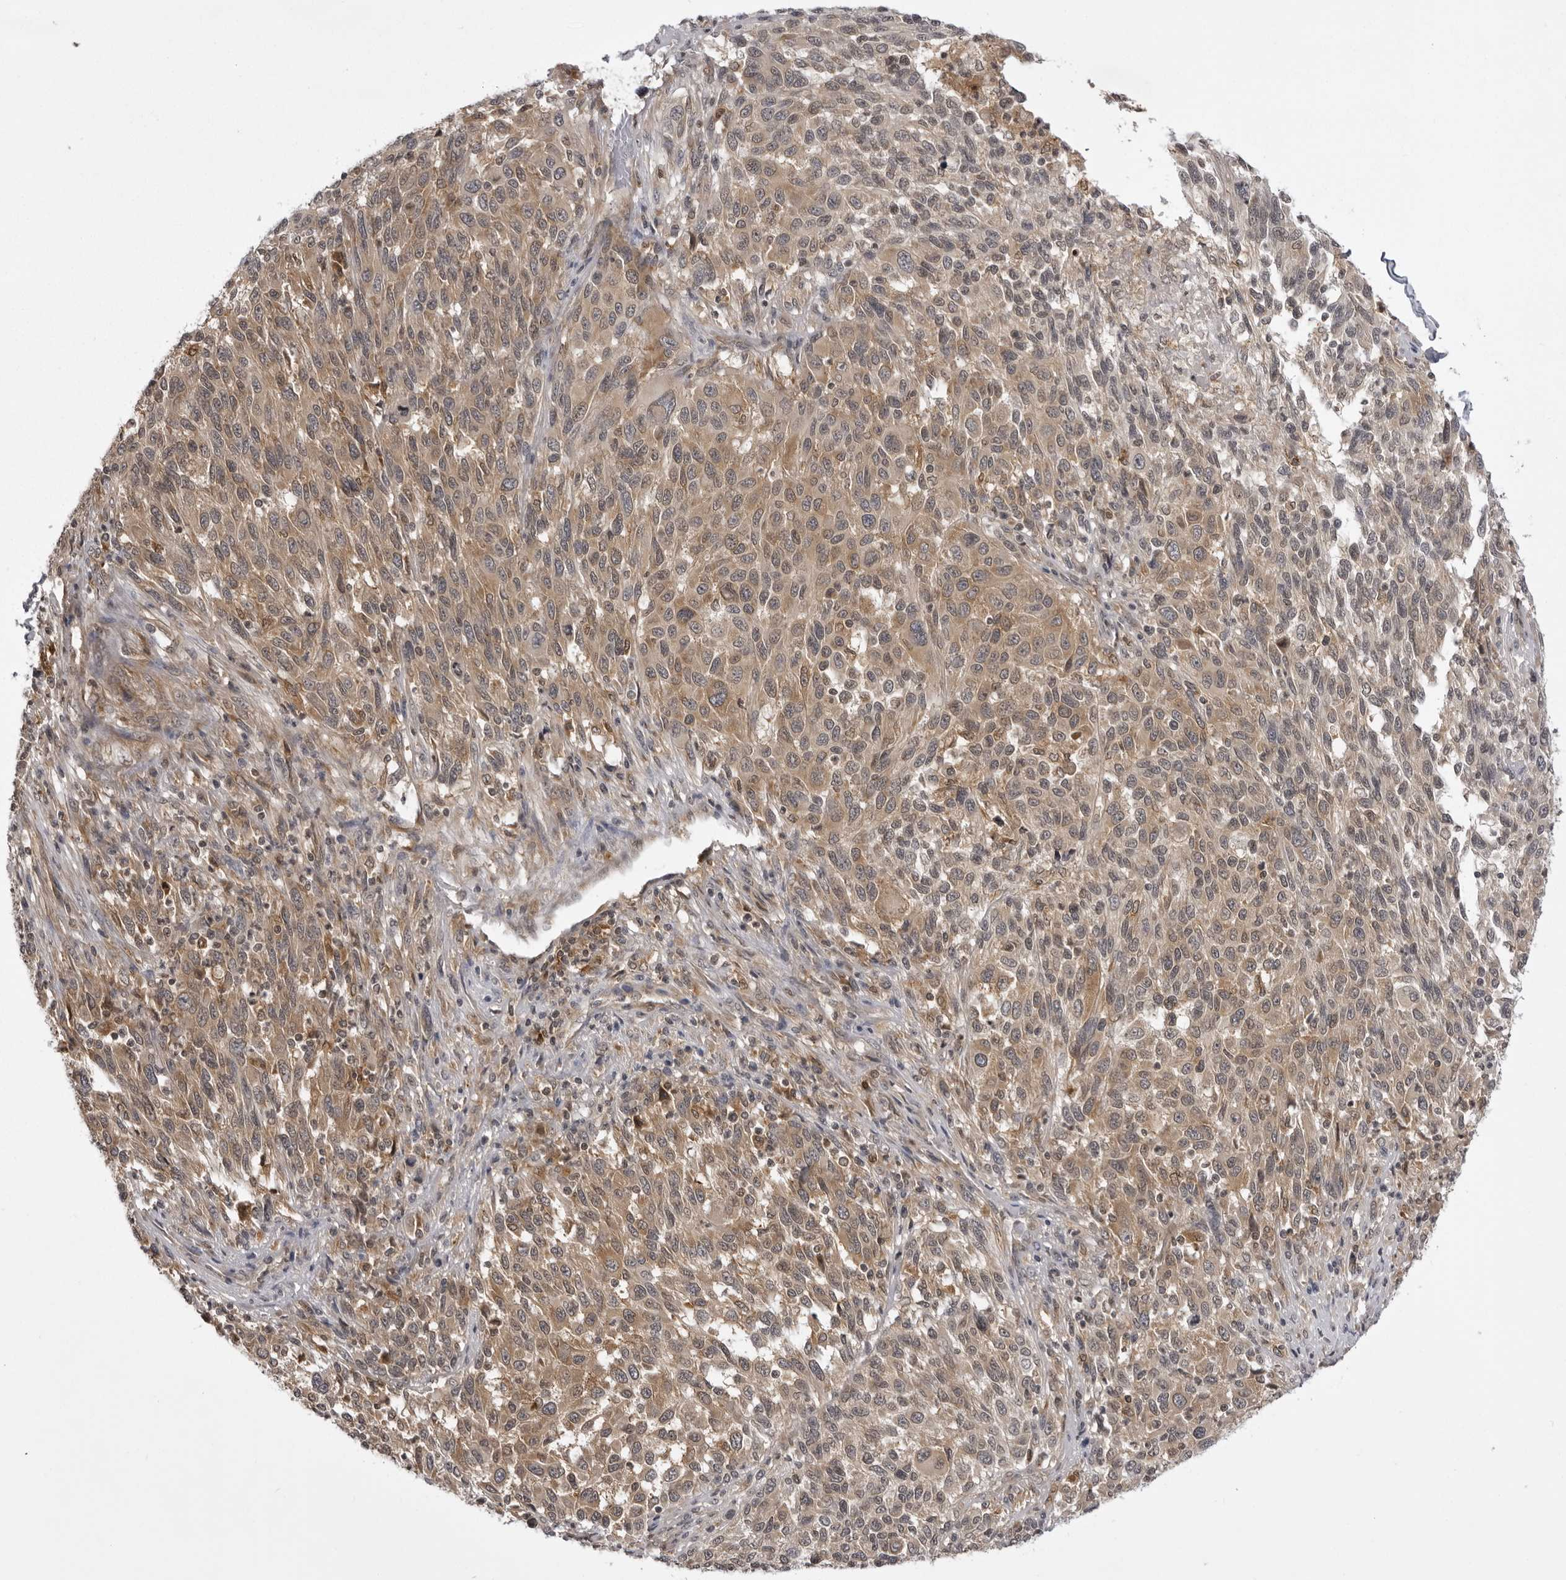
{"staining": {"intensity": "weak", "quantity": ">75%", "location": "cytoplasmic/membranous"}, "tissue": "melanoma", "cell_type": "Tumor cells", "image_type": "cancer", "snomed": [{"axis": "morphology", "description": "Malignant melanoma, Metastatic site"}, {"axis": "topography", "description": "Lymph node"}], "caption": "Immunohistochemical staining of malignant melanoma (metastatic site) shows low levels of weak cytoplasmic/membranous expression in about >75% of tumor cells.", "gene": "USP43", "patient": {"sex": "male", "age": 61}}